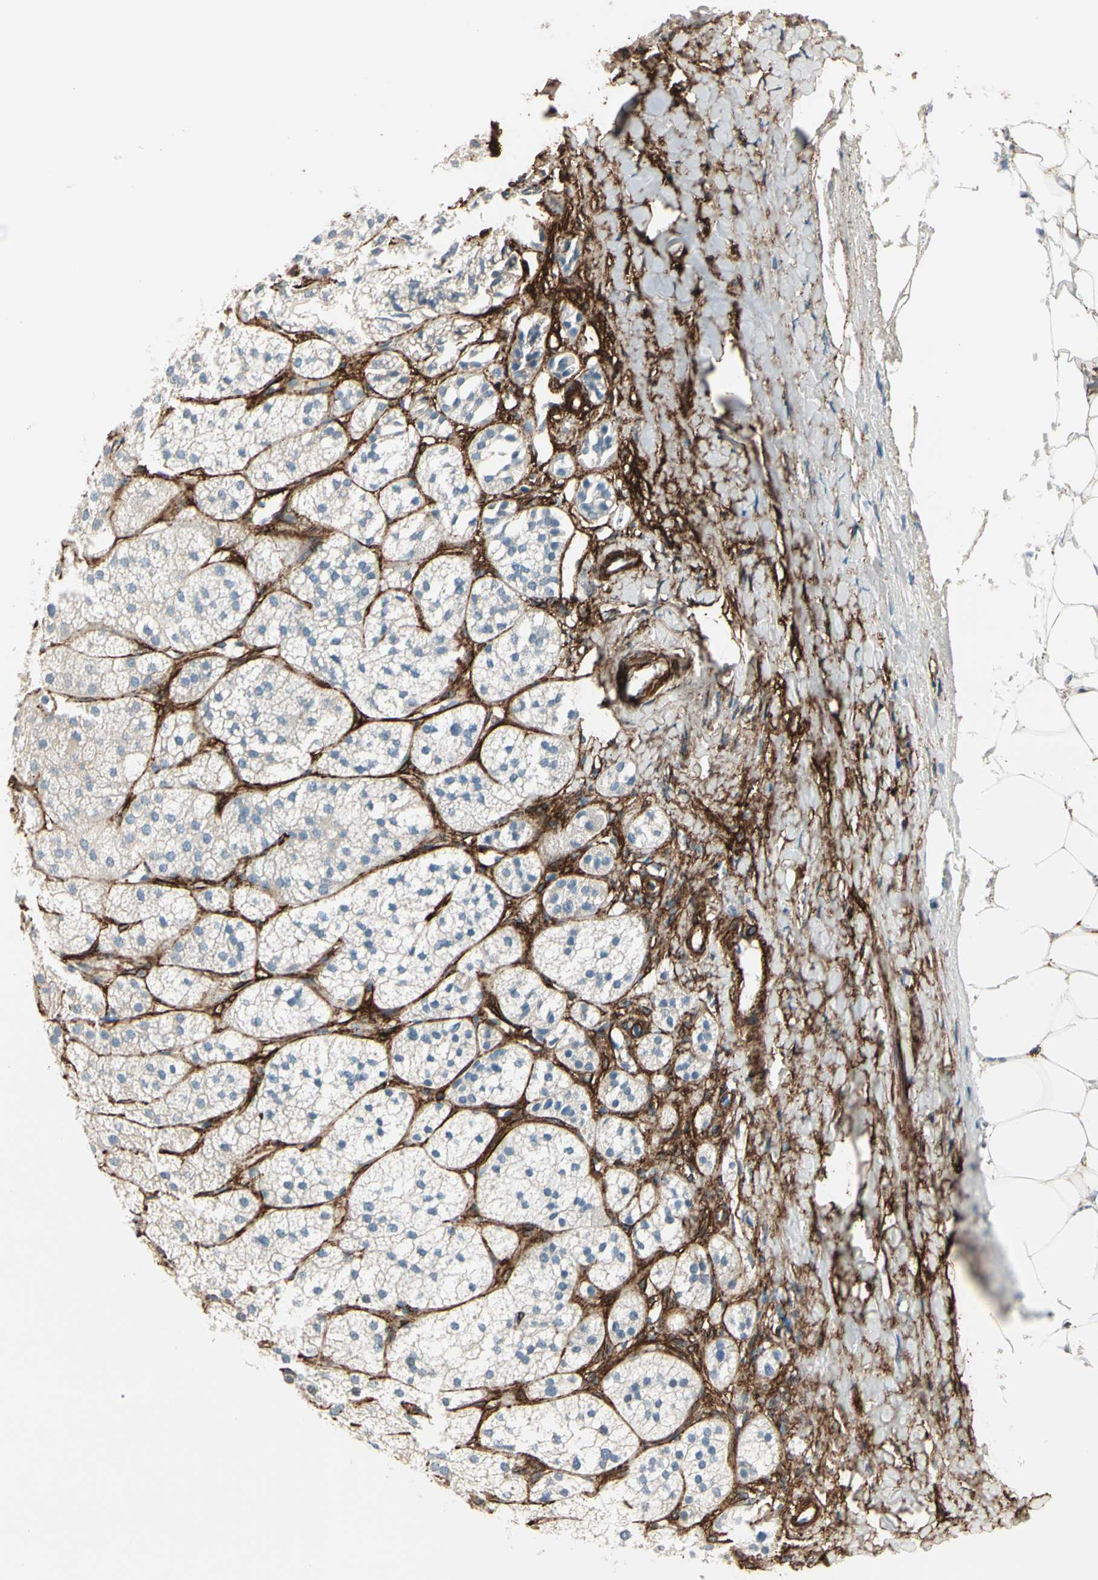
{"staining": {"intensity": "weak", "quantity": "25%-75%", "location": "cytoplasmic/membranous"}, "tissue": "adrenal gland", "cell_type": "Glandular cells", "image_type": "normal", "snomed": [{"axis": "morphology", "description": "Normal tissue, NOS"}, {"axis": "topography", "description": "Adrenal gland"}], "caption": "The immunohistochemical stain shows weak cytoplasmic/membranous expression in glandular cells of normal adrenal gland. (Brightfield microscopy of DAB IHC at high magnification).", "gene": "CALD1", "patient": {"sex": "female", "age": 71}}